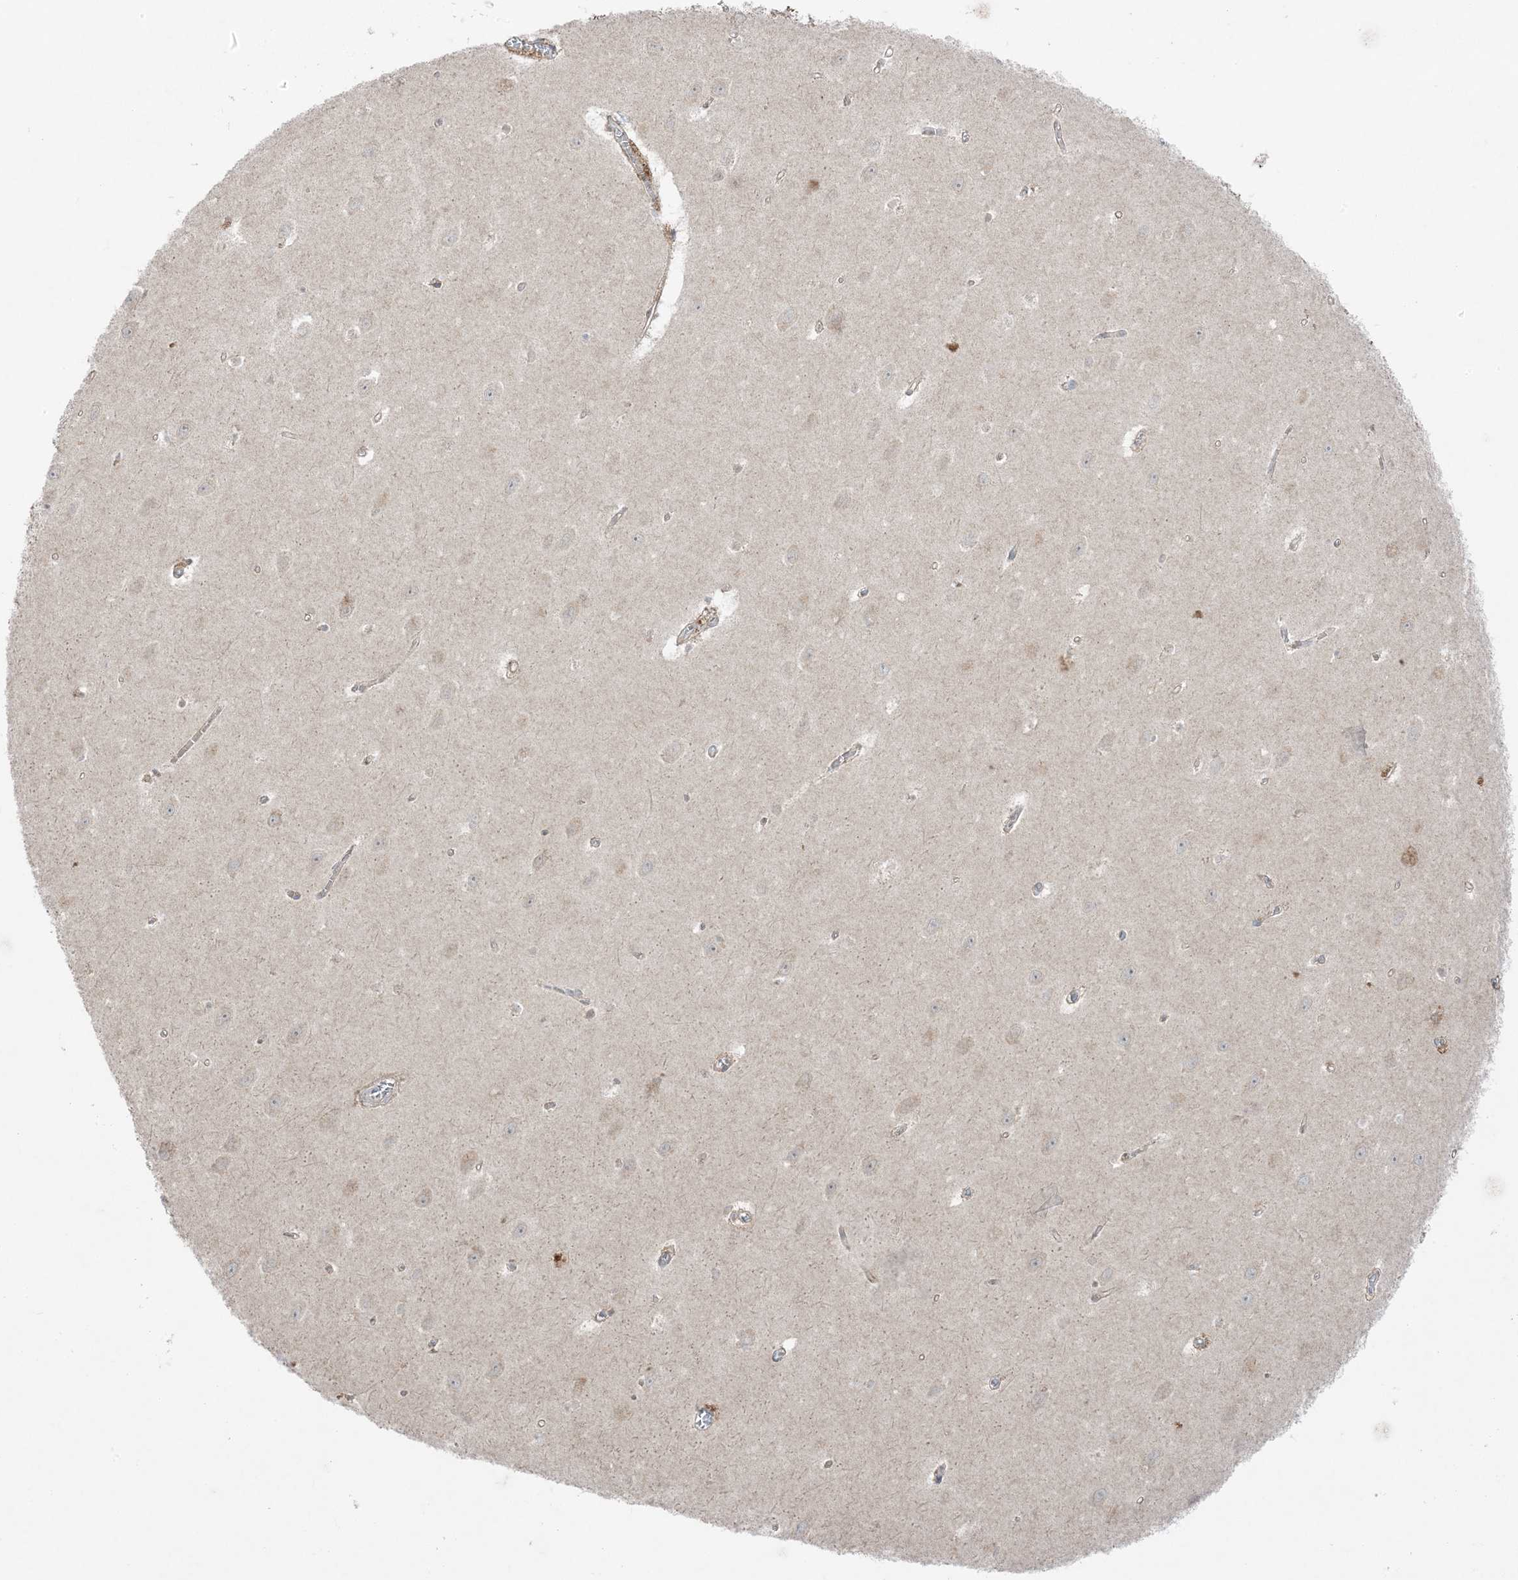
{"staining": {"intensity": "negative", "quantity": "none", "location": "none"}, "tissue": "hippocampus", "cell_type": "Glial cells", "image_type": "normal", "snomed": [{"axis": "morphology", "description": "Normal tissue, NOS"}, {"axis": "topography", "description": "Hippocampus"}], "caption": "This is an IHC histopathology image of normal hippocampus. There is no positivity in glial cells.", "gene": "ODC1", "patient": {"sex": "female", "age": 64}}